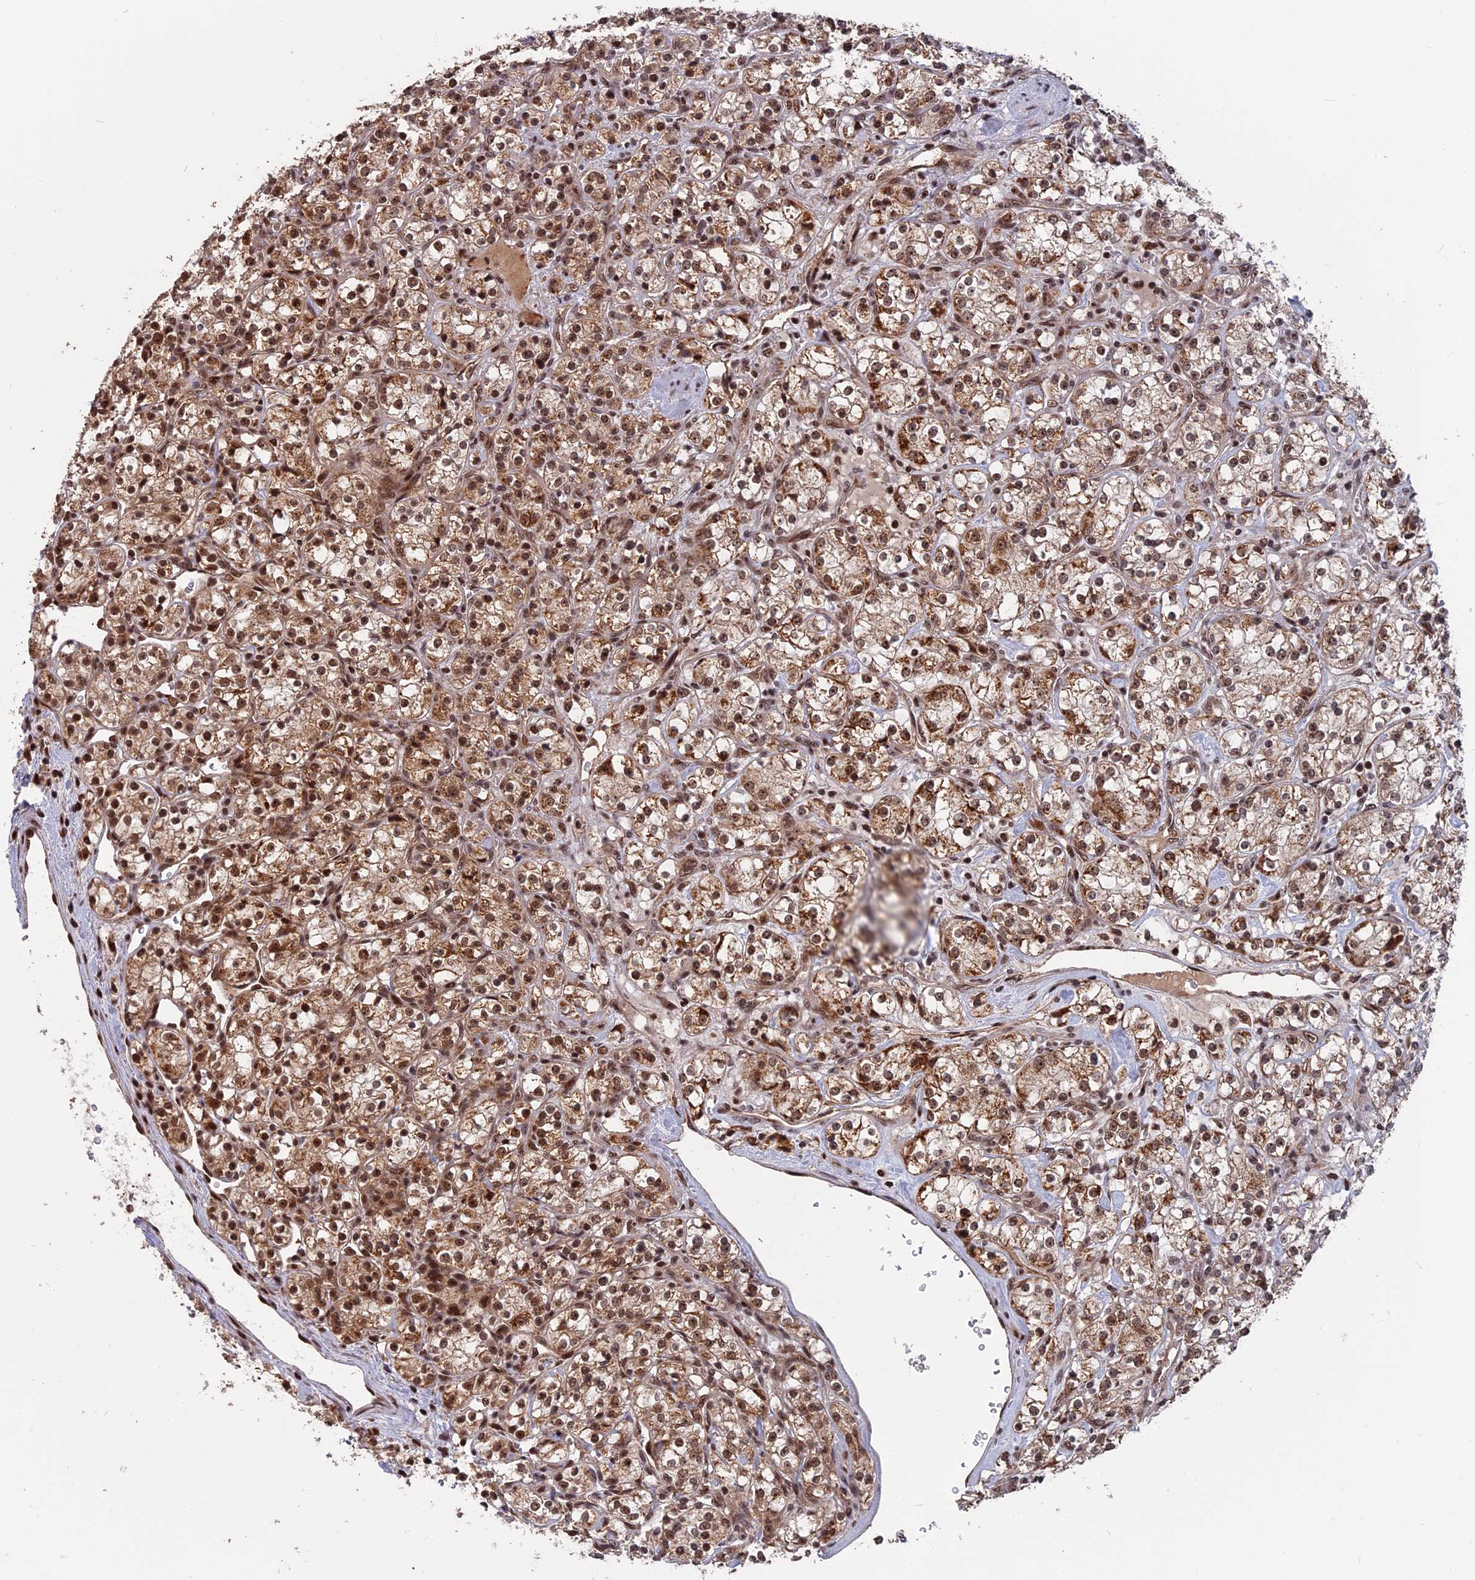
{"staining": {"intensity": "moderate", "quantity": ">75%", "location": "cytoplasmic/membranous,nuclear"}, "tissue": "renal cancer", "cell_type": "Tumor cells", "image_type": "cancer", "snomed": [{"axis": "morphology", "description": "Adenocarcinoma, NOS"}, {"axis": "topography", "description": "Kidney"}], "caption": "Immunohistochemical staining of human renal cancer exhibits moderate cytoplasmic/membranous and nuclear protein positivity in about >75% of tumor cells.", "gene": "CACTIN", "patient": {"sex": "male", "age": 77}}